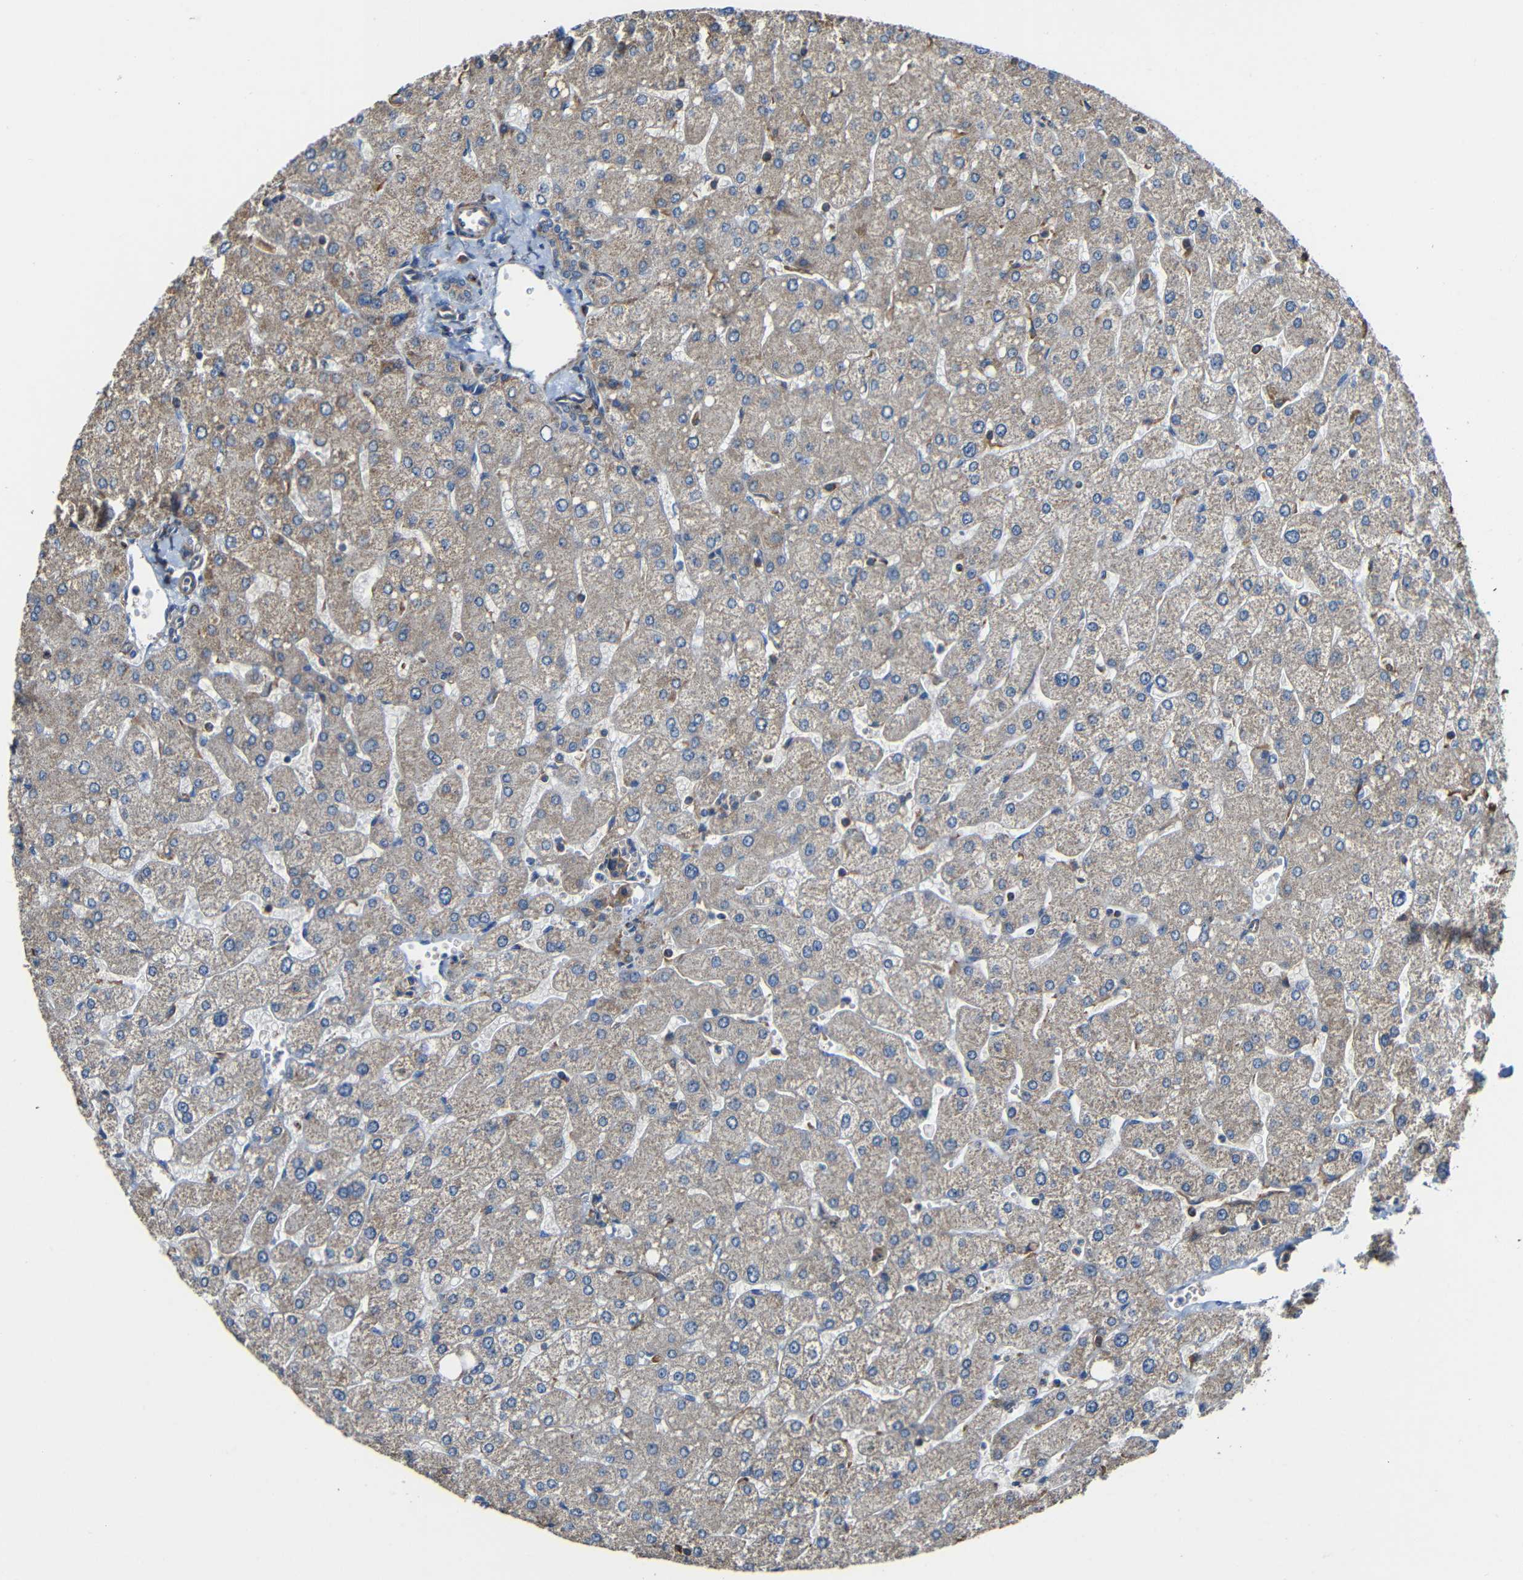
{"staining": {"intensity": "weak", "quantity": ">75%", "location": "cytoplasmic/membranous"}, "tissue": "liver", "cell_type": "Cholangiocytes", "image_type": "normal", "snomed": [{"axis": "morphology", "description": "Normal tissue, NOS"}, {"axis": "topography", "description": "Liver"}], "caption": "Human liver stained for a protein (brown) shows weak cytoplasmic/membranous positive staining in about >75% of cholangiocytes.", "gene": "RHOT2", "patient": {"sex": "male", "age": 55}}